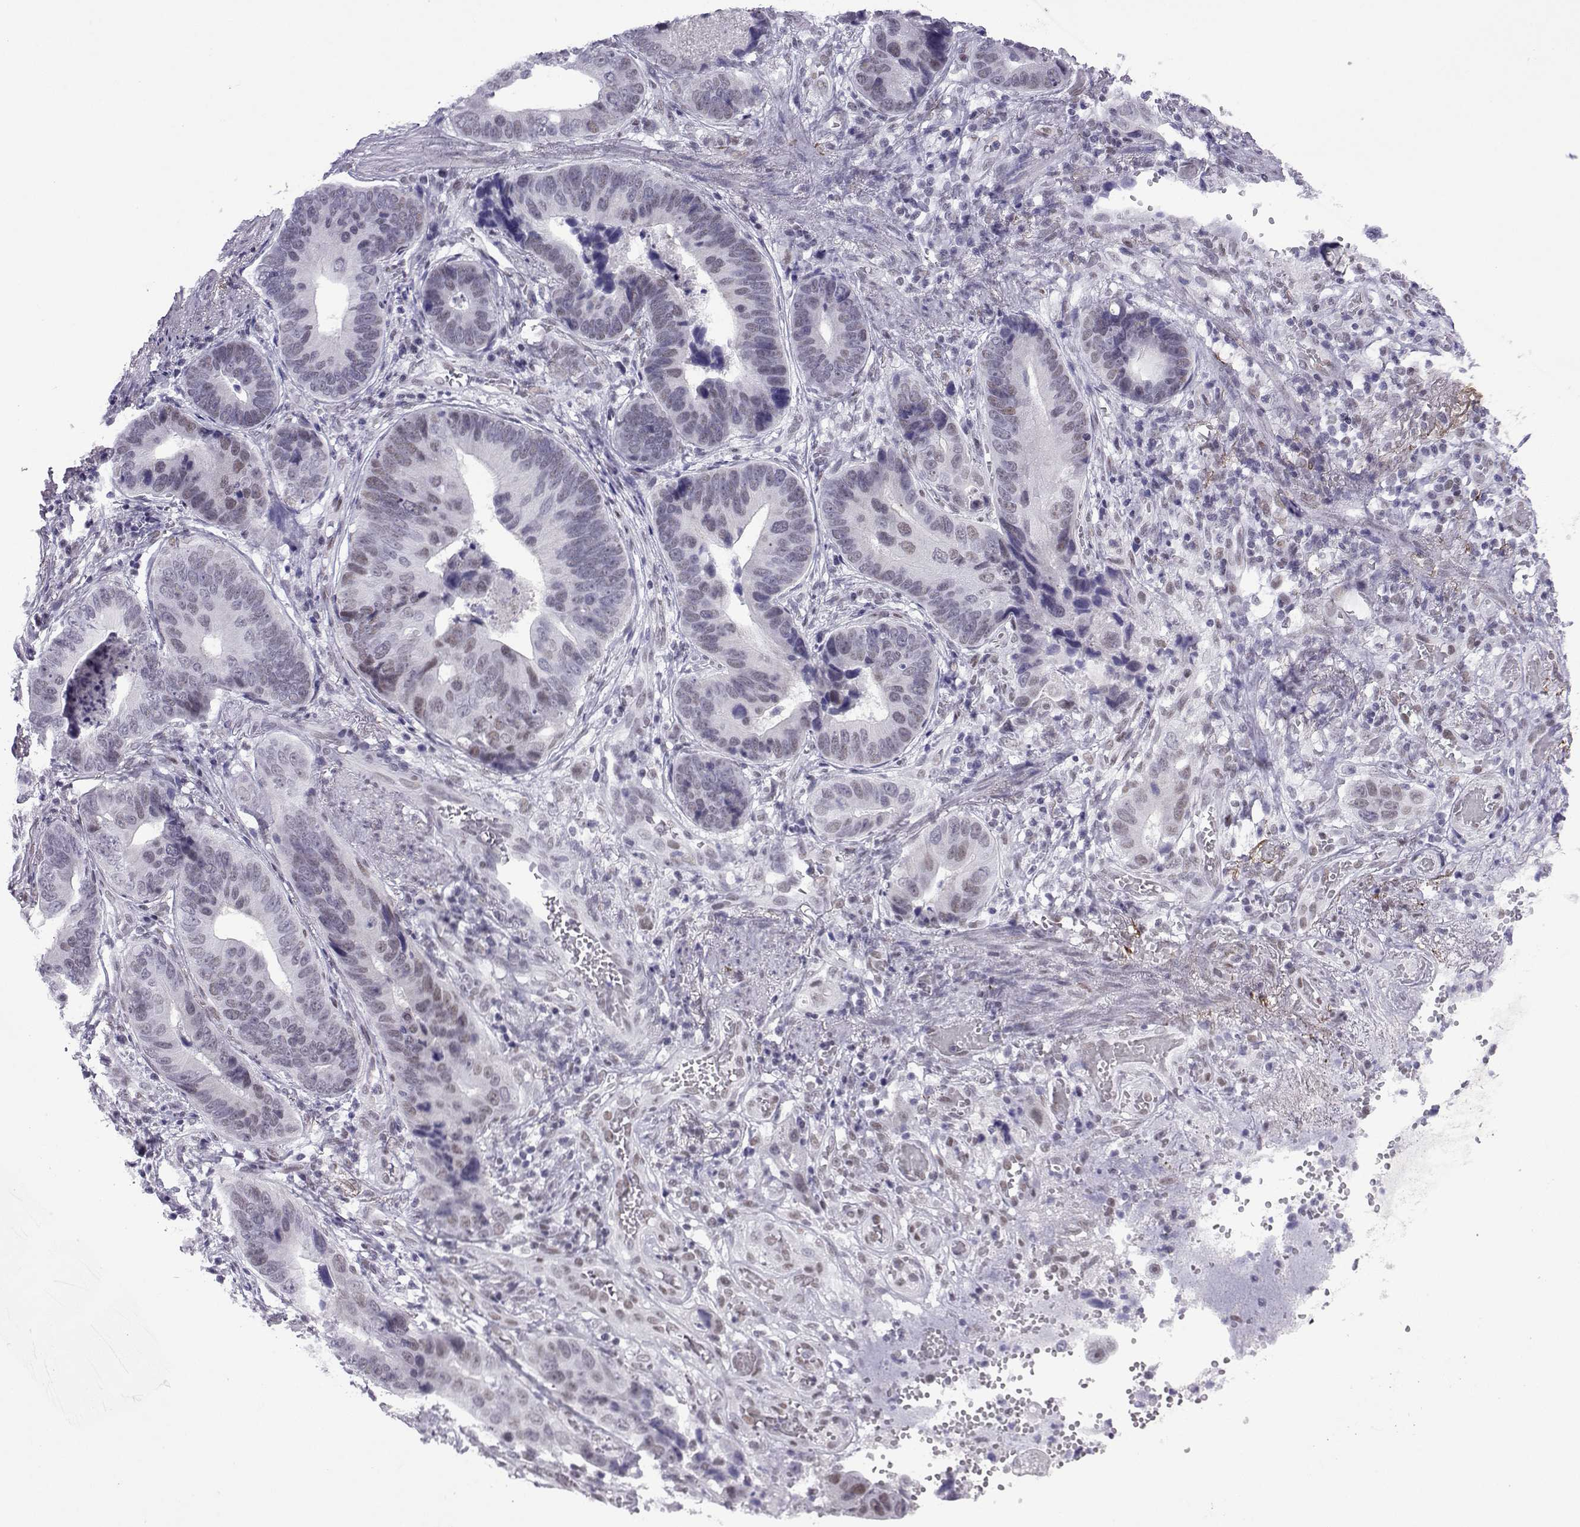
{"staining": {"intensity": "weak", "quantity": "<25%", "location": "nuclear"}, "tissue": "stomach cancer", "cell_type": "Tumor cells", "image_type": "cancer", "snomed": [{"axis": "morphology", "description": "Adenocarcinoma, NOS"}, {"axis": "topography", "description": "Stomach"}], "caption": "The histopathology image demonstrates no staining of tumor cells in adenocarcinoma (stomach). (Stains: DAB IHC with hematoxylin counter stain, Microscopy: brightfield microscopy at high magnification).", "gene": "LORICRIN", "patient": {"sex": "male", "age": 84}}